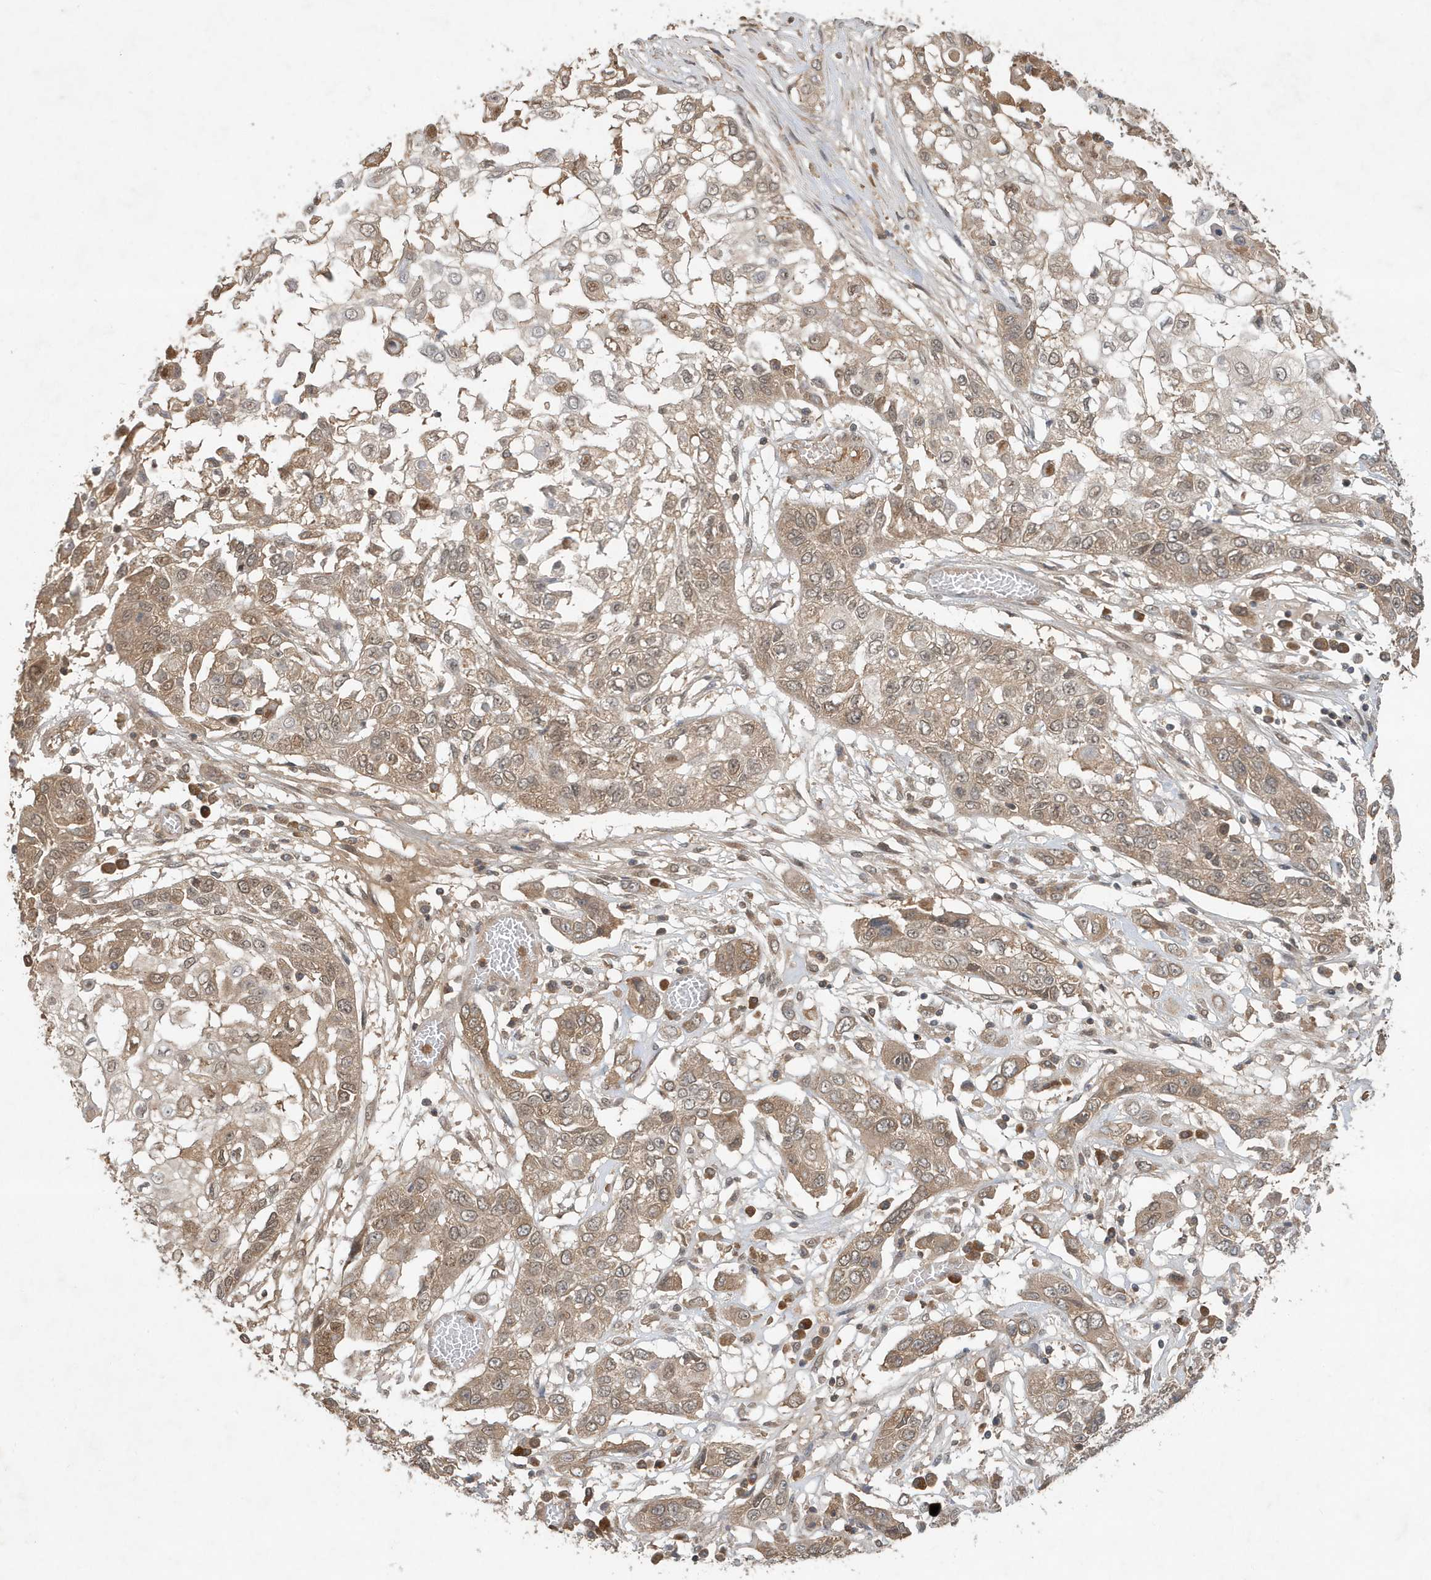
{"staining": {"intensity": "weak", "quantity": ">75%", "location": "cytoplasmic/membranous"}, "tissue": "lung cancer", "cell_type": "Tumor cells", "image_type": "cancer", "snomed": [{"axis": "morphology", "description": "Squamous cell carcinoma, NOS"}, {"axis": "topography", "description": "Lung"}], "caption": "Squamous cell carcinoma (lung) stained with a brown dye shows weak cytoplasmic/membranous positive expression in about >75% of tumor cells.", "gene": "ABCB9", "patient": {"sex": "male", "age": 71}}